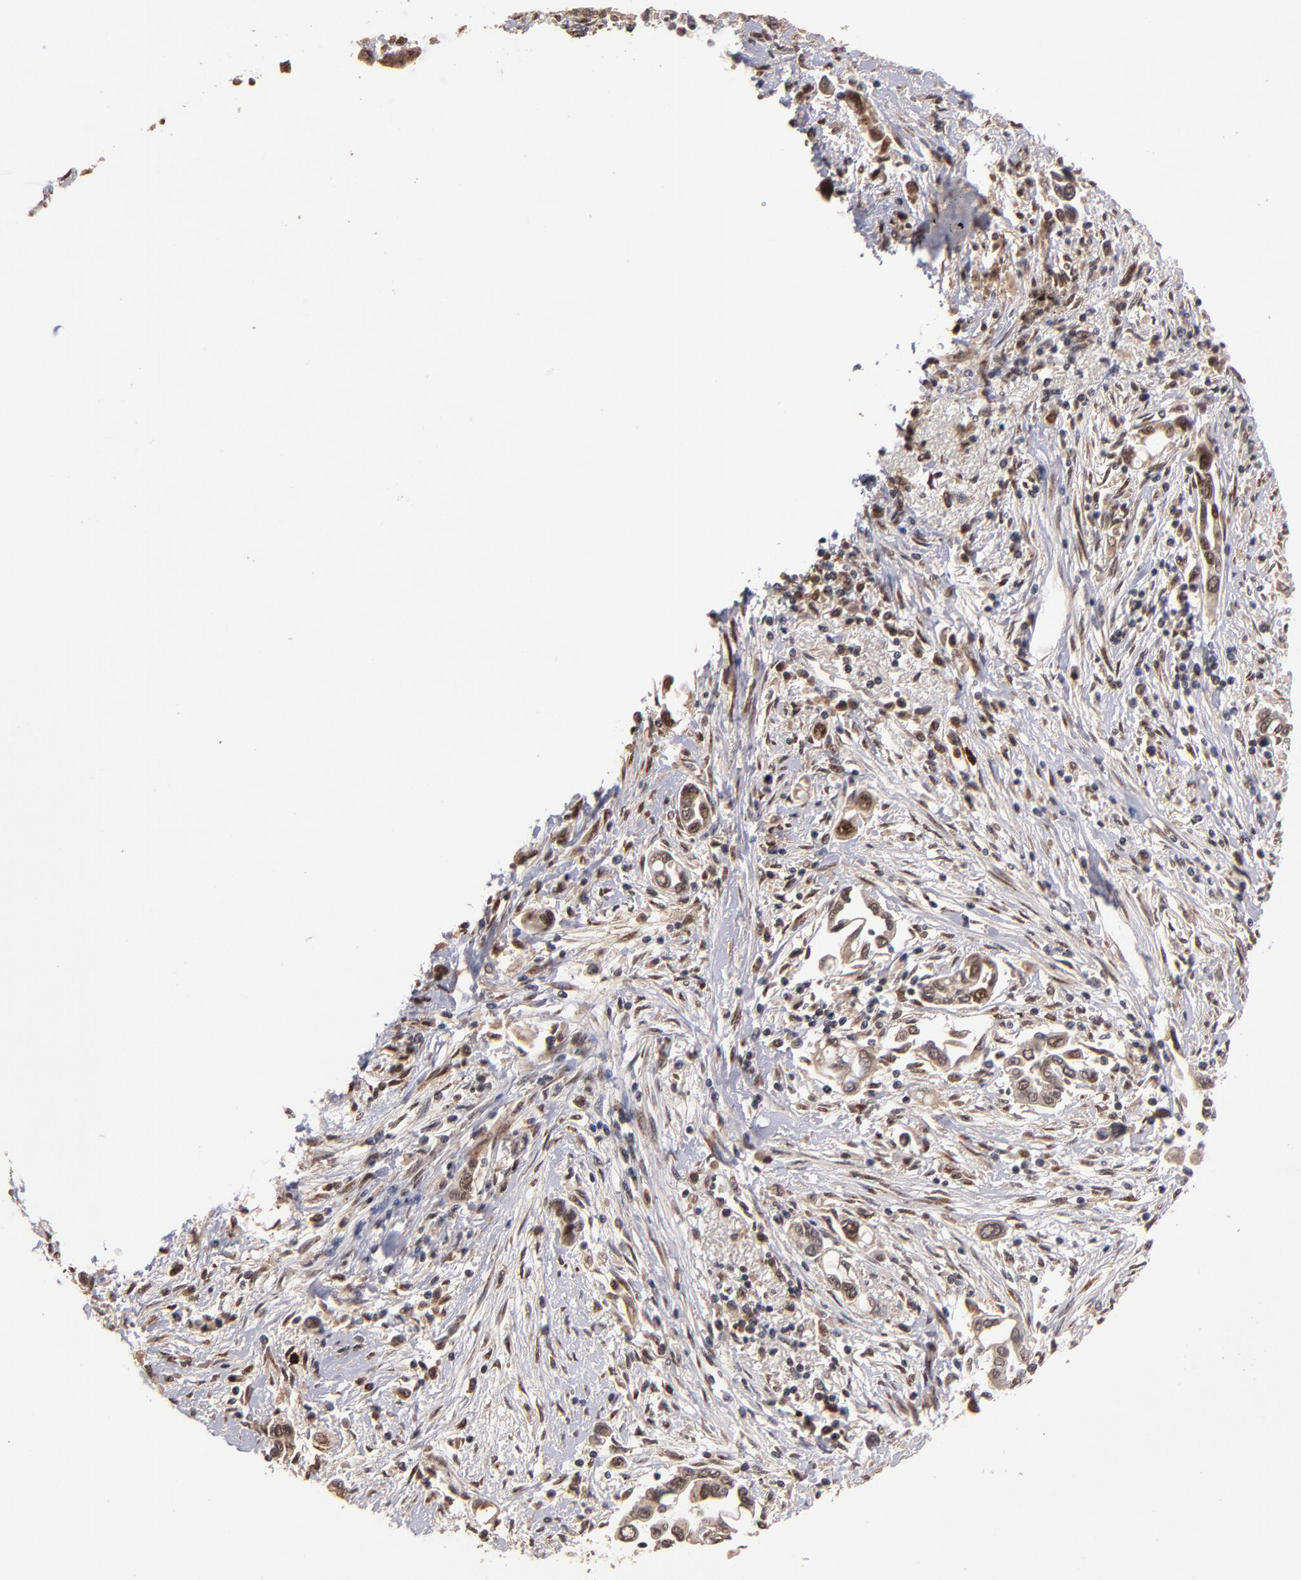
{"staining": {"intensity": "moderate", "quantity": ">75%", "location": "cytoplasmic/membranous,nuclear"}, "tissue": "pancreatic cancer", "cell_type": "Tumor cells", "image_type": "cancer", "snomed": [{"axis": "morphology", "description": "Adenocarcinoma, NOS"}, {"axis": "topography", "description": "Pancreas"}], "caption": "Tumor cells reveal medium levels of moderate cytoplasmic/membranous and nuclear expression in about >75% of cells in pancreatic cancer (adenocarcinoma). Using DAB (brown) and hematoxylin (blue) stains, captured at high magnification using brightfield microscopy.", "gene": "EAPP", "patient": {"sex": "female", "age": 57}}